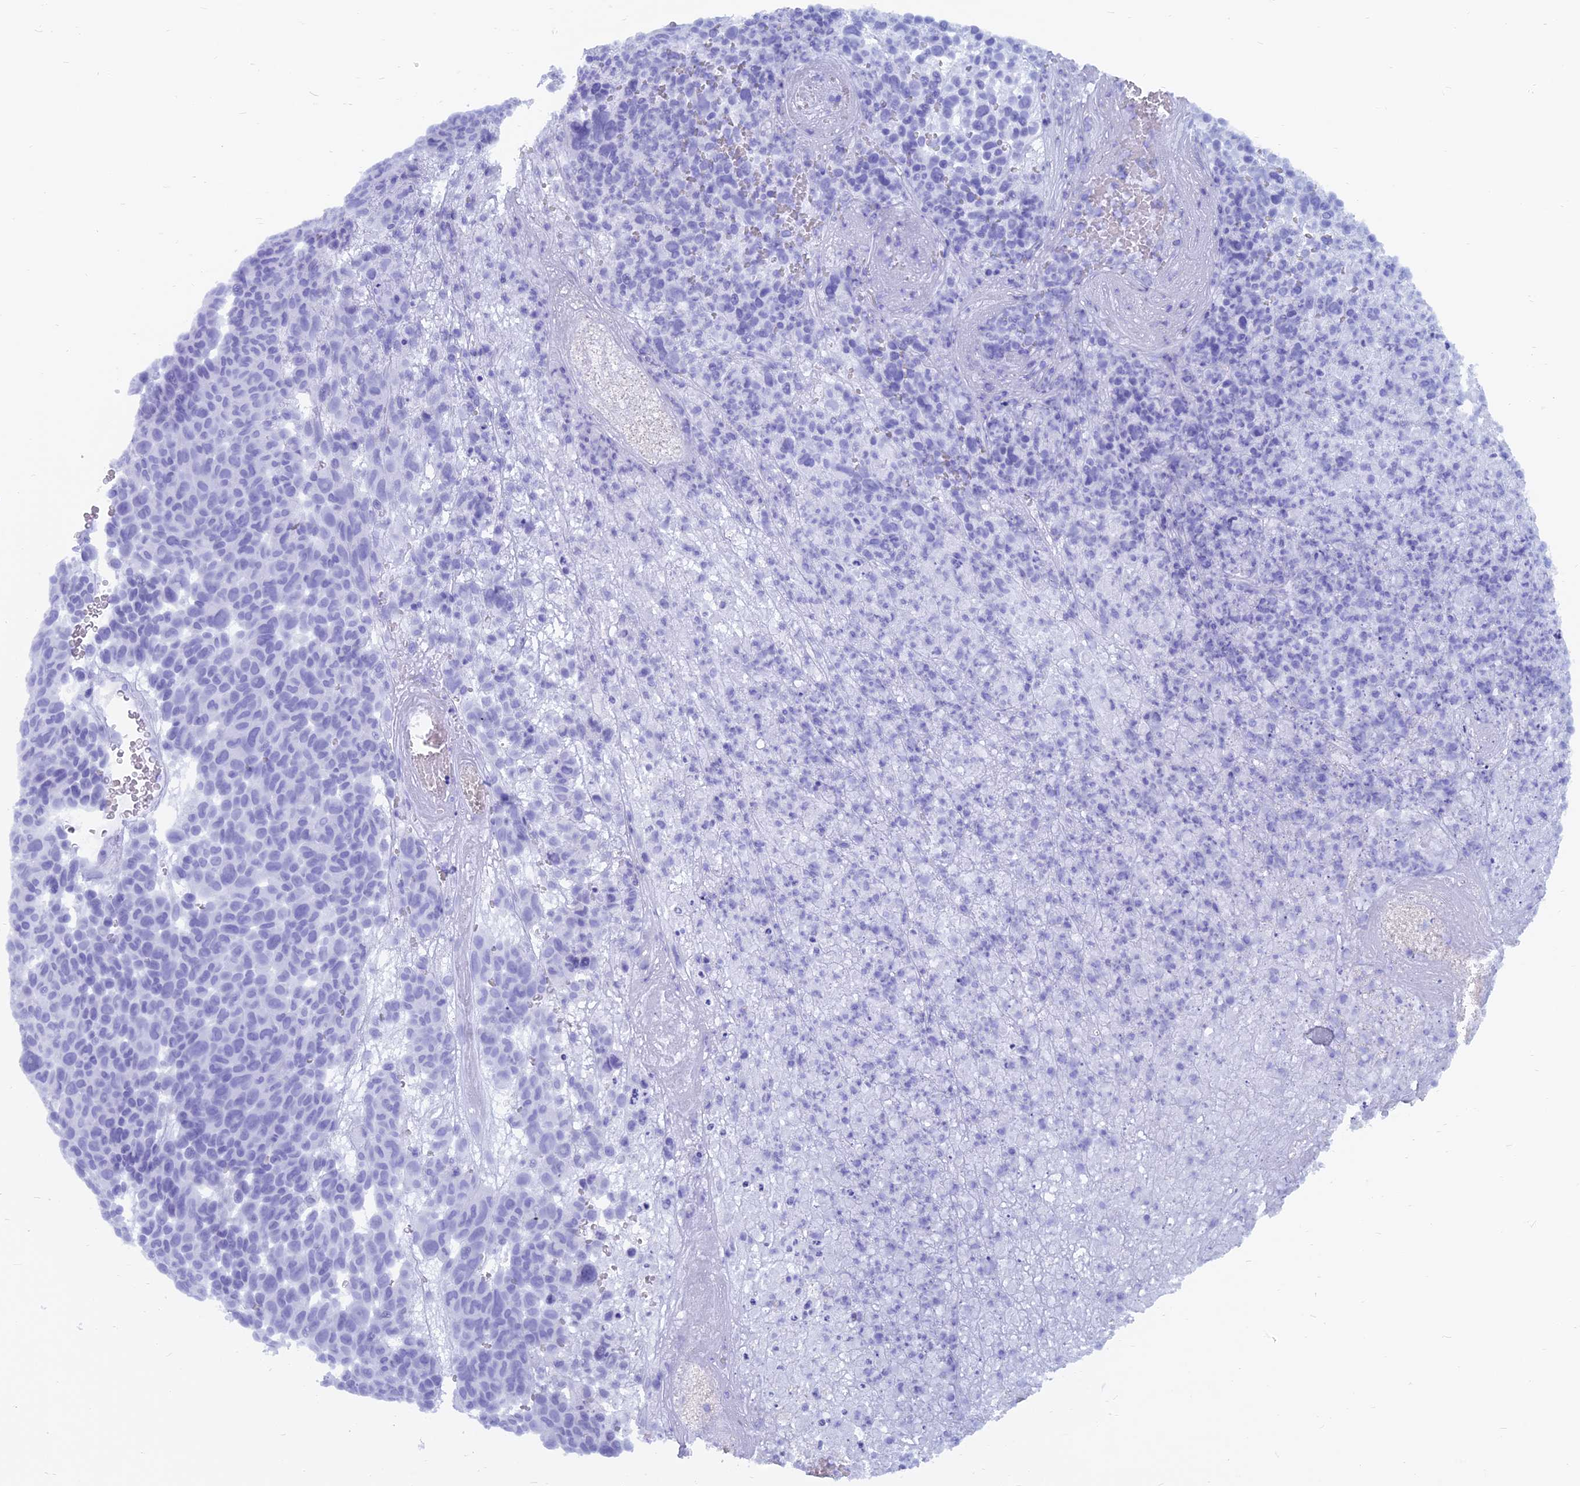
{"staining": {"intensity": "negative", "quantity": "none", "location": "none"}, "tissue": "melanoma", "cell_type": "Tumor cells", "image_type": "cancer", "snomed": [{"axis": "morphology", "description": "Malignant melanoma, NOS"}, {"axis": "topography", "description": "Skin"}], "caption": "High power microscopy image of an immunohistochemistry photomicrograph of melanoma, revealing no significant expression in tumor cells.", "gene": "CAPS", "patient": {"sex": "male", "age": 49}}